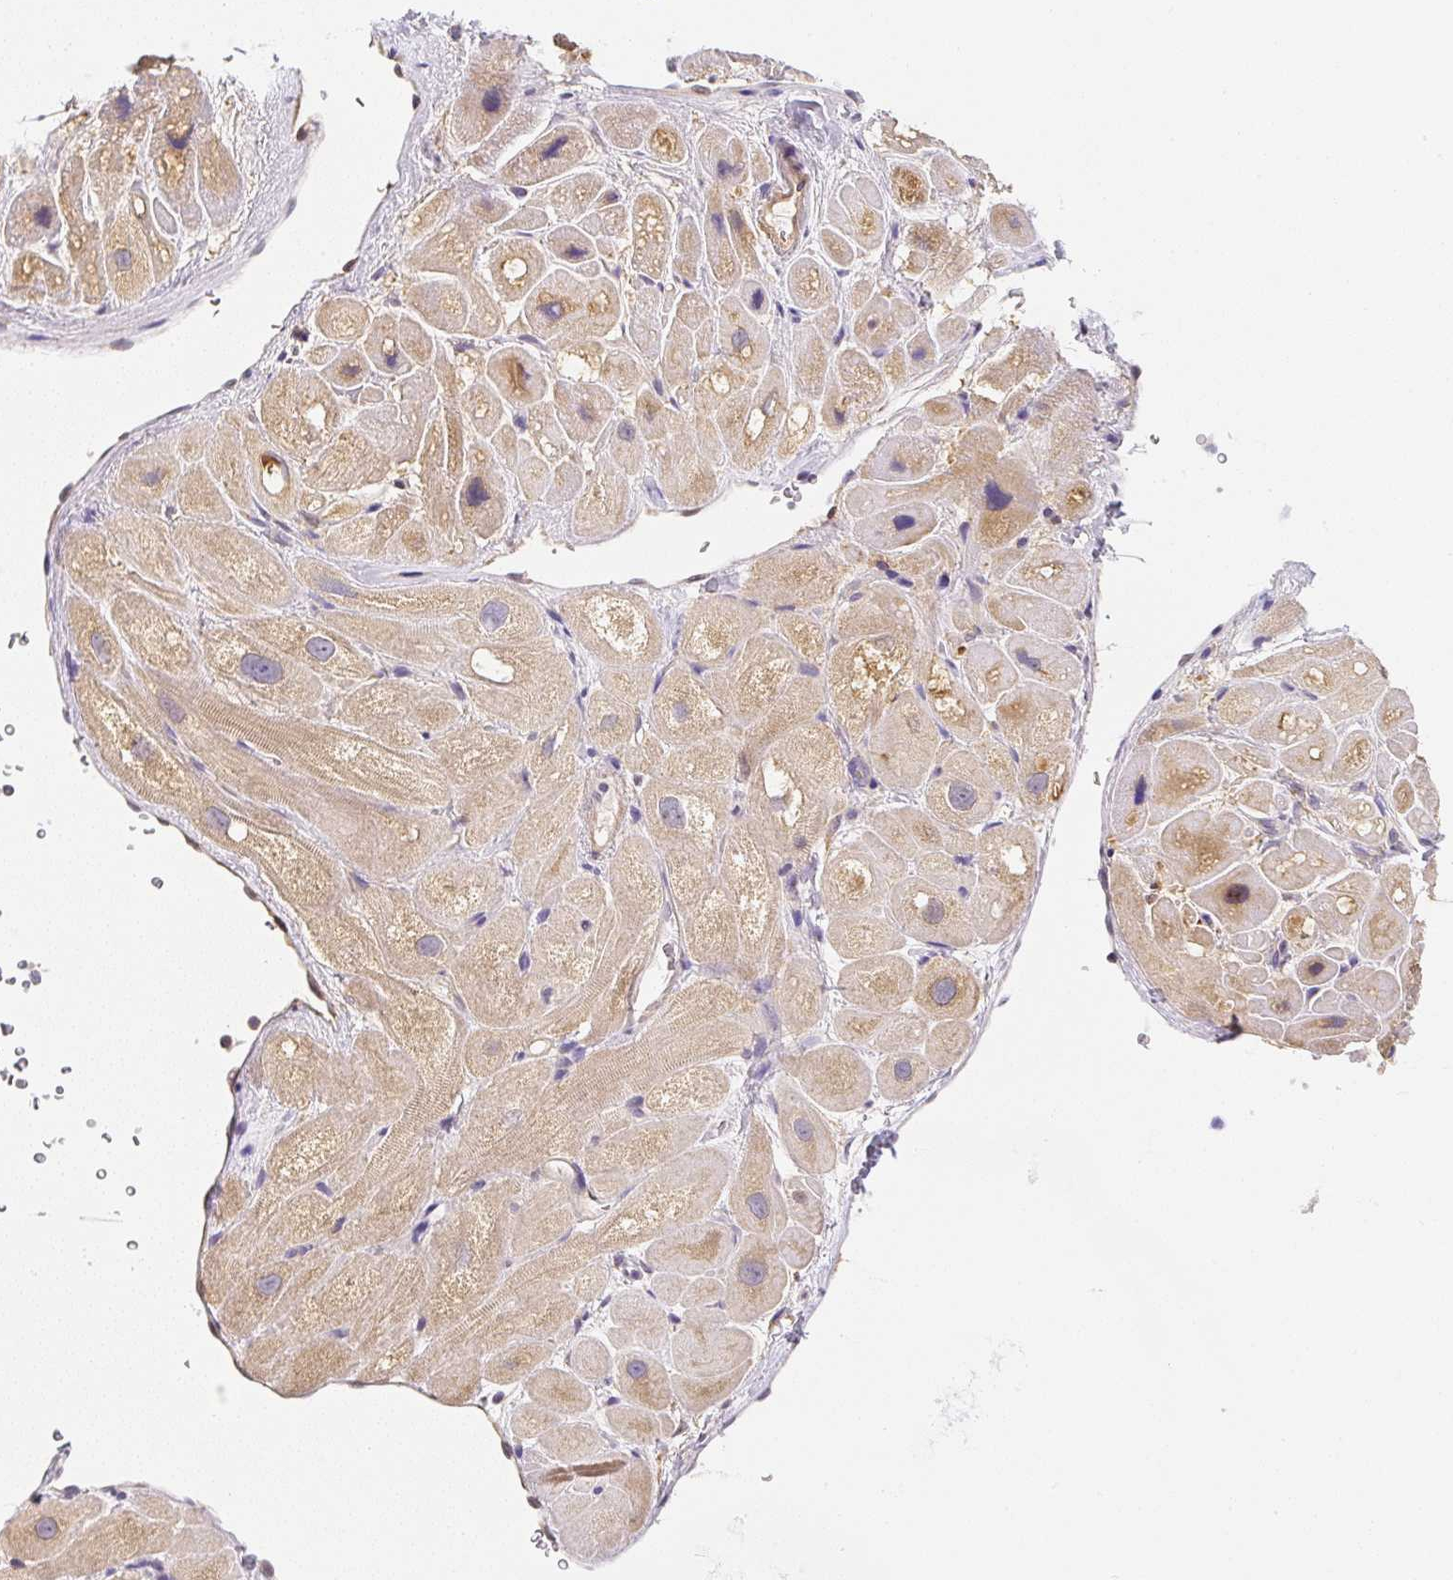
{"staining": {"intensity": "moderate", "quantity": "<25%", "location": "cytoplasmic/membranous,nuclear"}, "tissue": "heart muscle", "cell_type": "Cardiomyocytes", "image_type": "normal", "snomed": [{"axis": "morphology", "description": "Normal tissue, NOS"}, {"axis": "topography", "description": "Heart"}], "caption": "High-power microscopy captured an immunohistochemistry photomicrograph of unremarkable heart muscle, revealing moderate cytoplasmic/membranous,nuclear expression in approximately <25% of cardiomyocytes.", "gene": "PLA2G4A", "patient": {"sex": "male", "age": 49}}